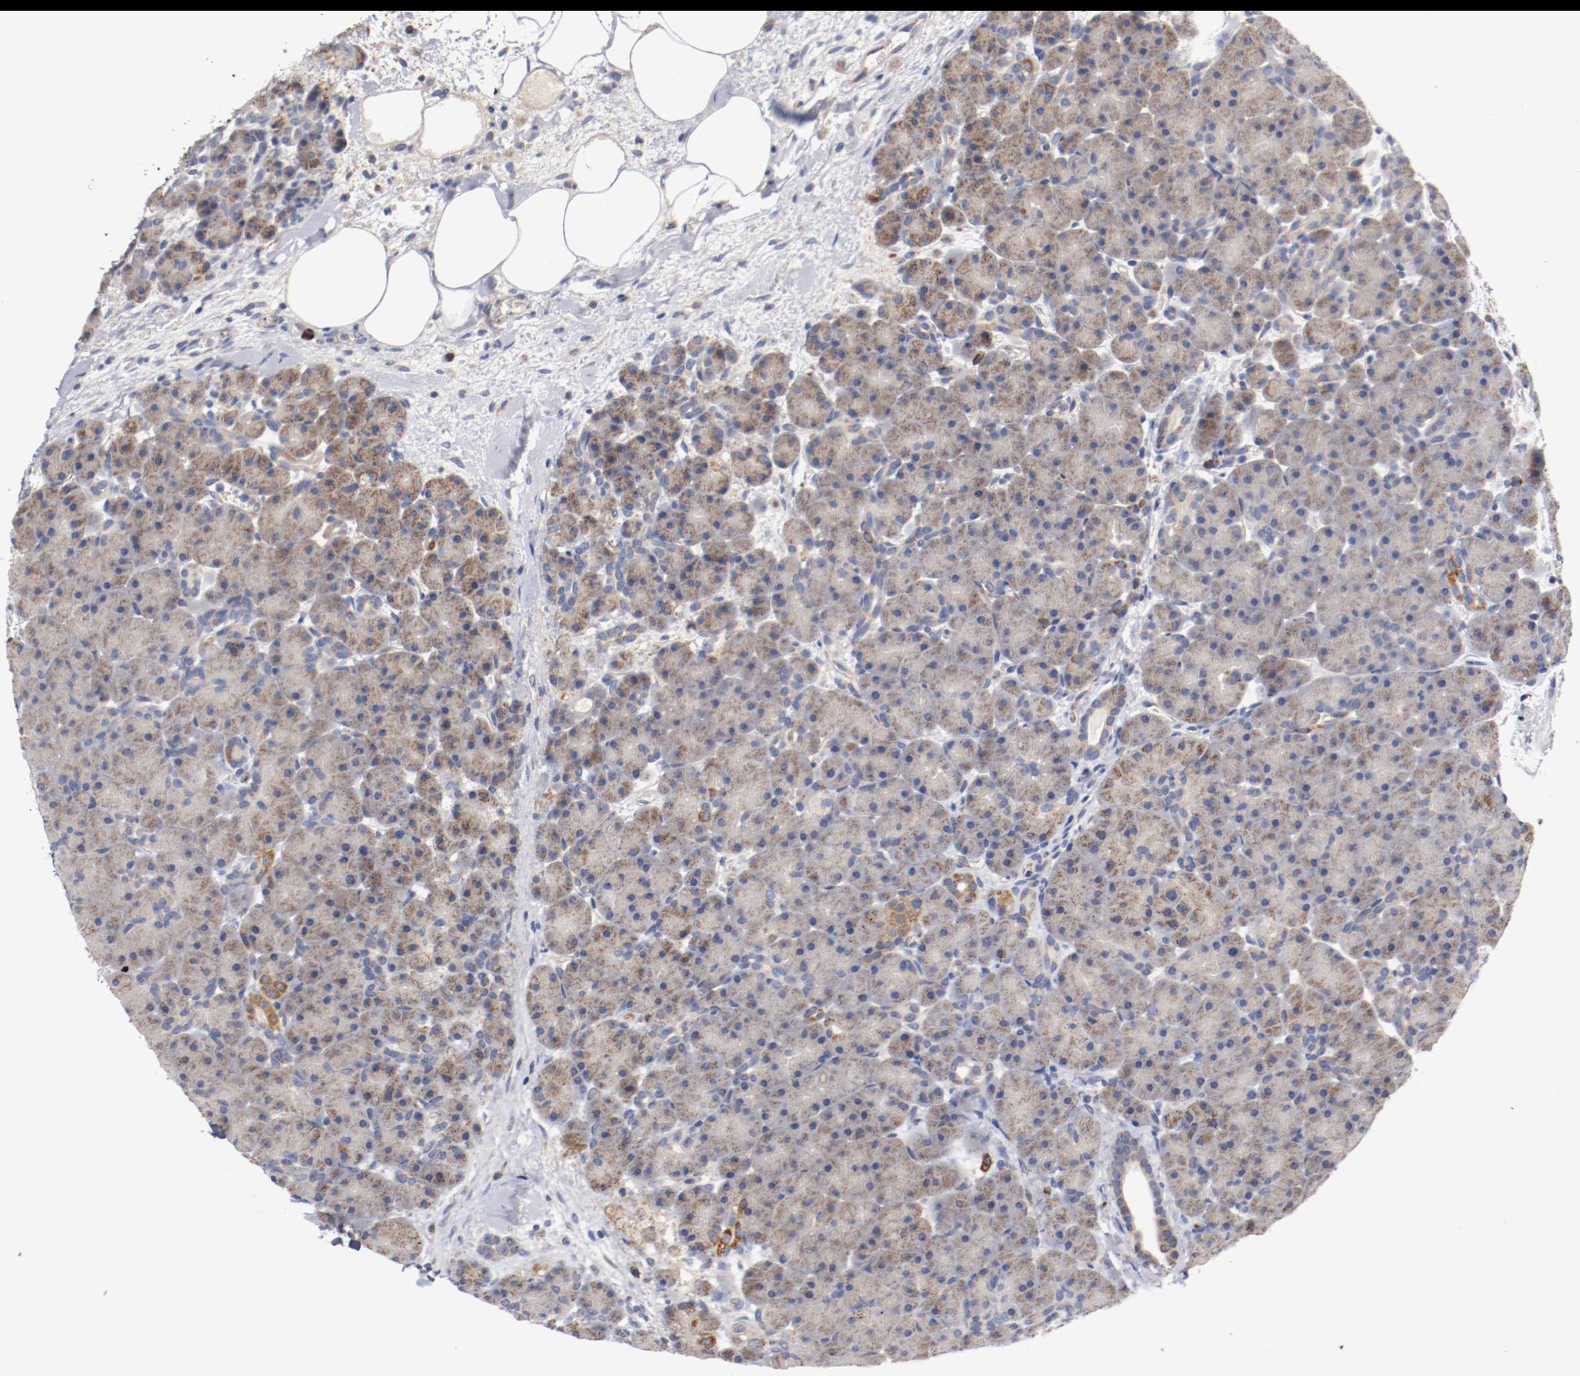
{"staining": {"intensity": "weak", "quantity": "25%-75%", "location": "cytoplasmic/membranous"}, "tissue": "pancreas", "cell_type": "Exocrine glandular cells", "image_type": "normal", "snomed": [{"axis": "morphology", "description": "Normal tissue, NOS"}, {"axis": "topography", "description": "Pancreas"}], "caption": "Immunohistochemical staining of unremarkable human pancreas shows low levels of weak cytoplasmic/membranous expression in approximately 25%-75% of exocrine glandular cells.", "gene": "PCSK6", "patient": {"sex": "male", "age": 66}}